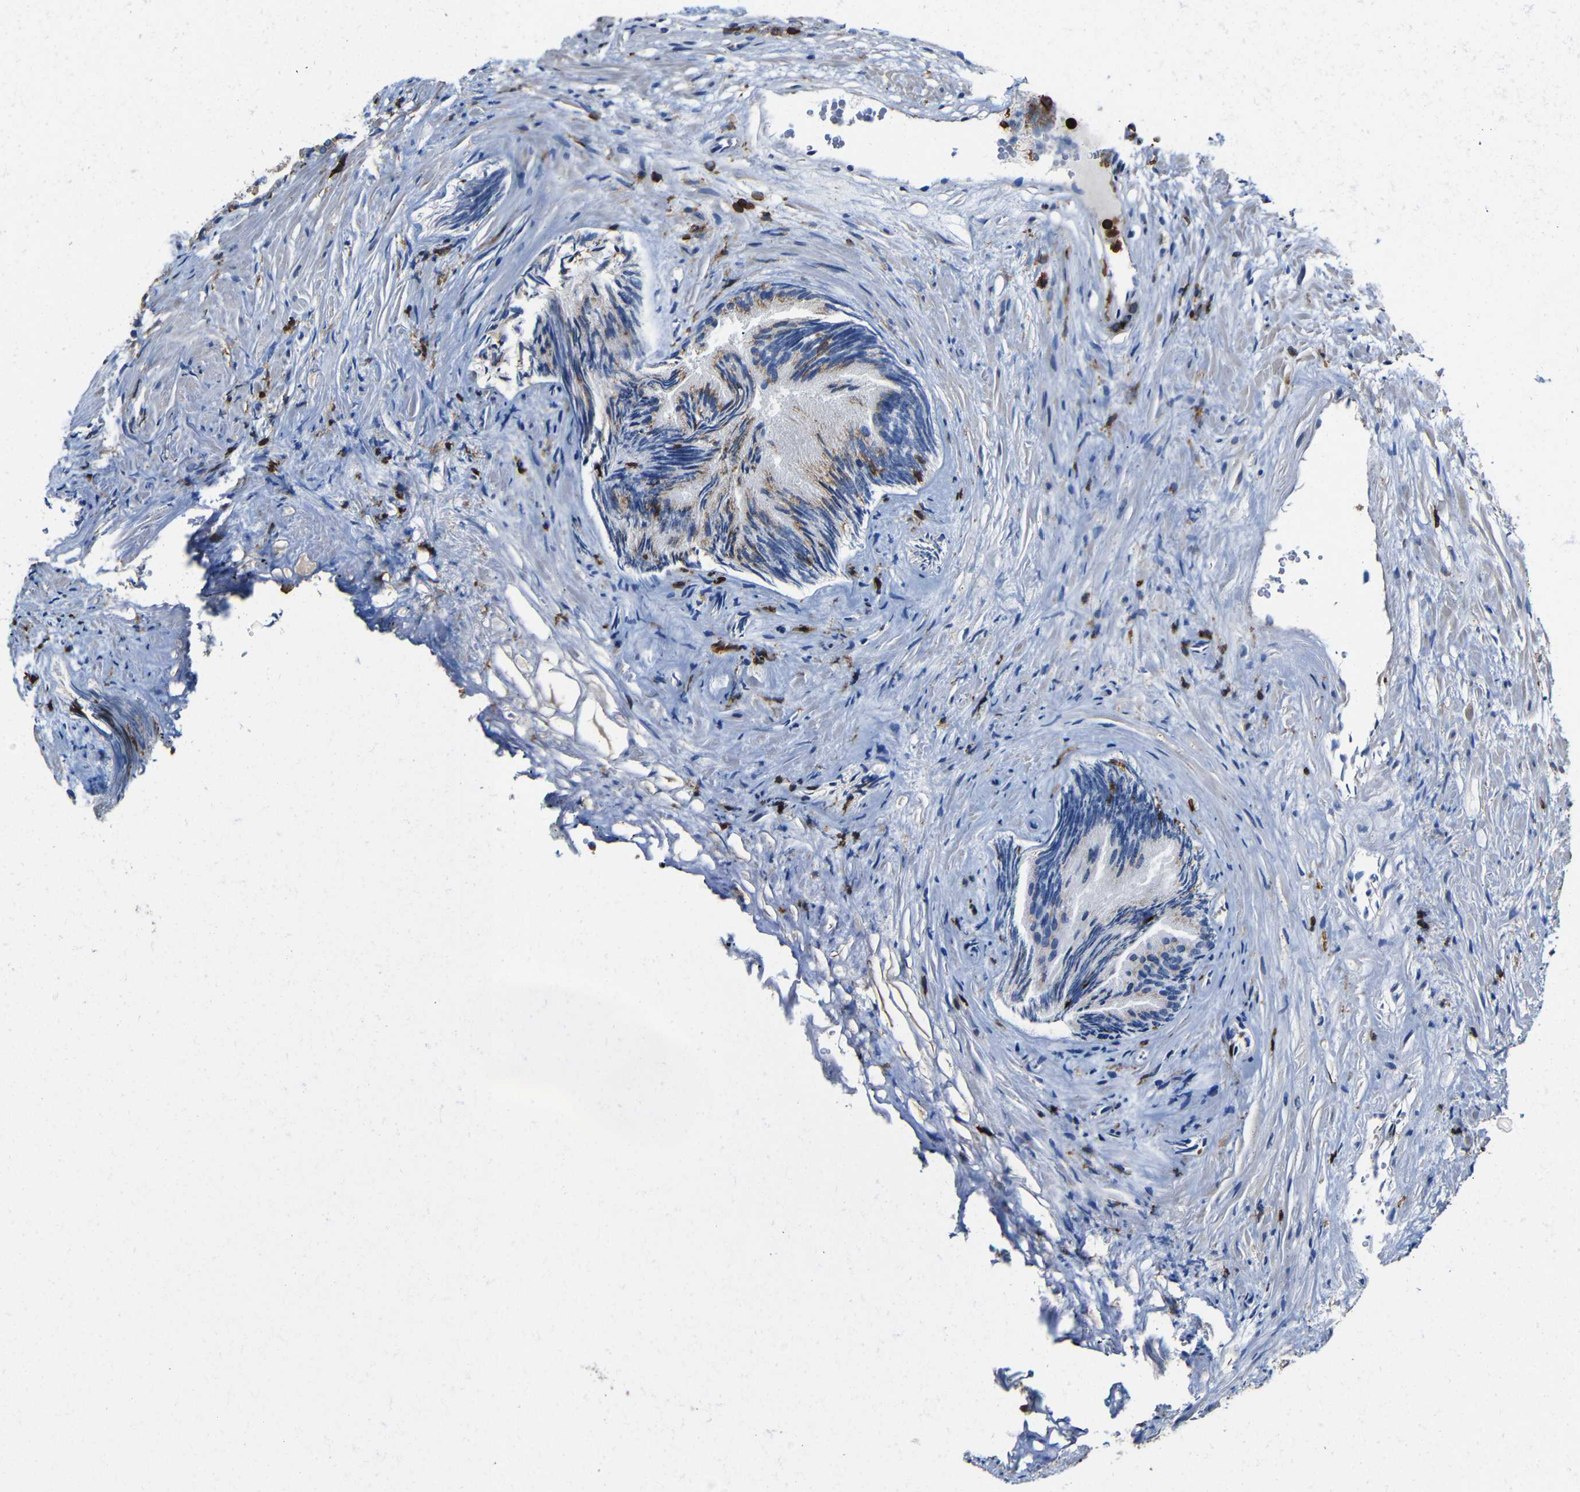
{"staining": {"intensity": "weak", "quantity": "25%-75%", "location": "cytoplasmic/membranous"}, "tissue": "prostate", "cell_type": "Glandular cells", "image_type": "normal", "snomed": [{"axis": "morphology", "description": "Normal tissue, NOS"}, {"axis": "topography", "description": "Prostate"}], "caption": "Human prostate stained with a brown dye reveals weak cytoplasmic/membranous positive staining in about 25%-75% of glandular cells.", "gene": "P2RY12", "patient": {"sex": "male", "age": 76}}